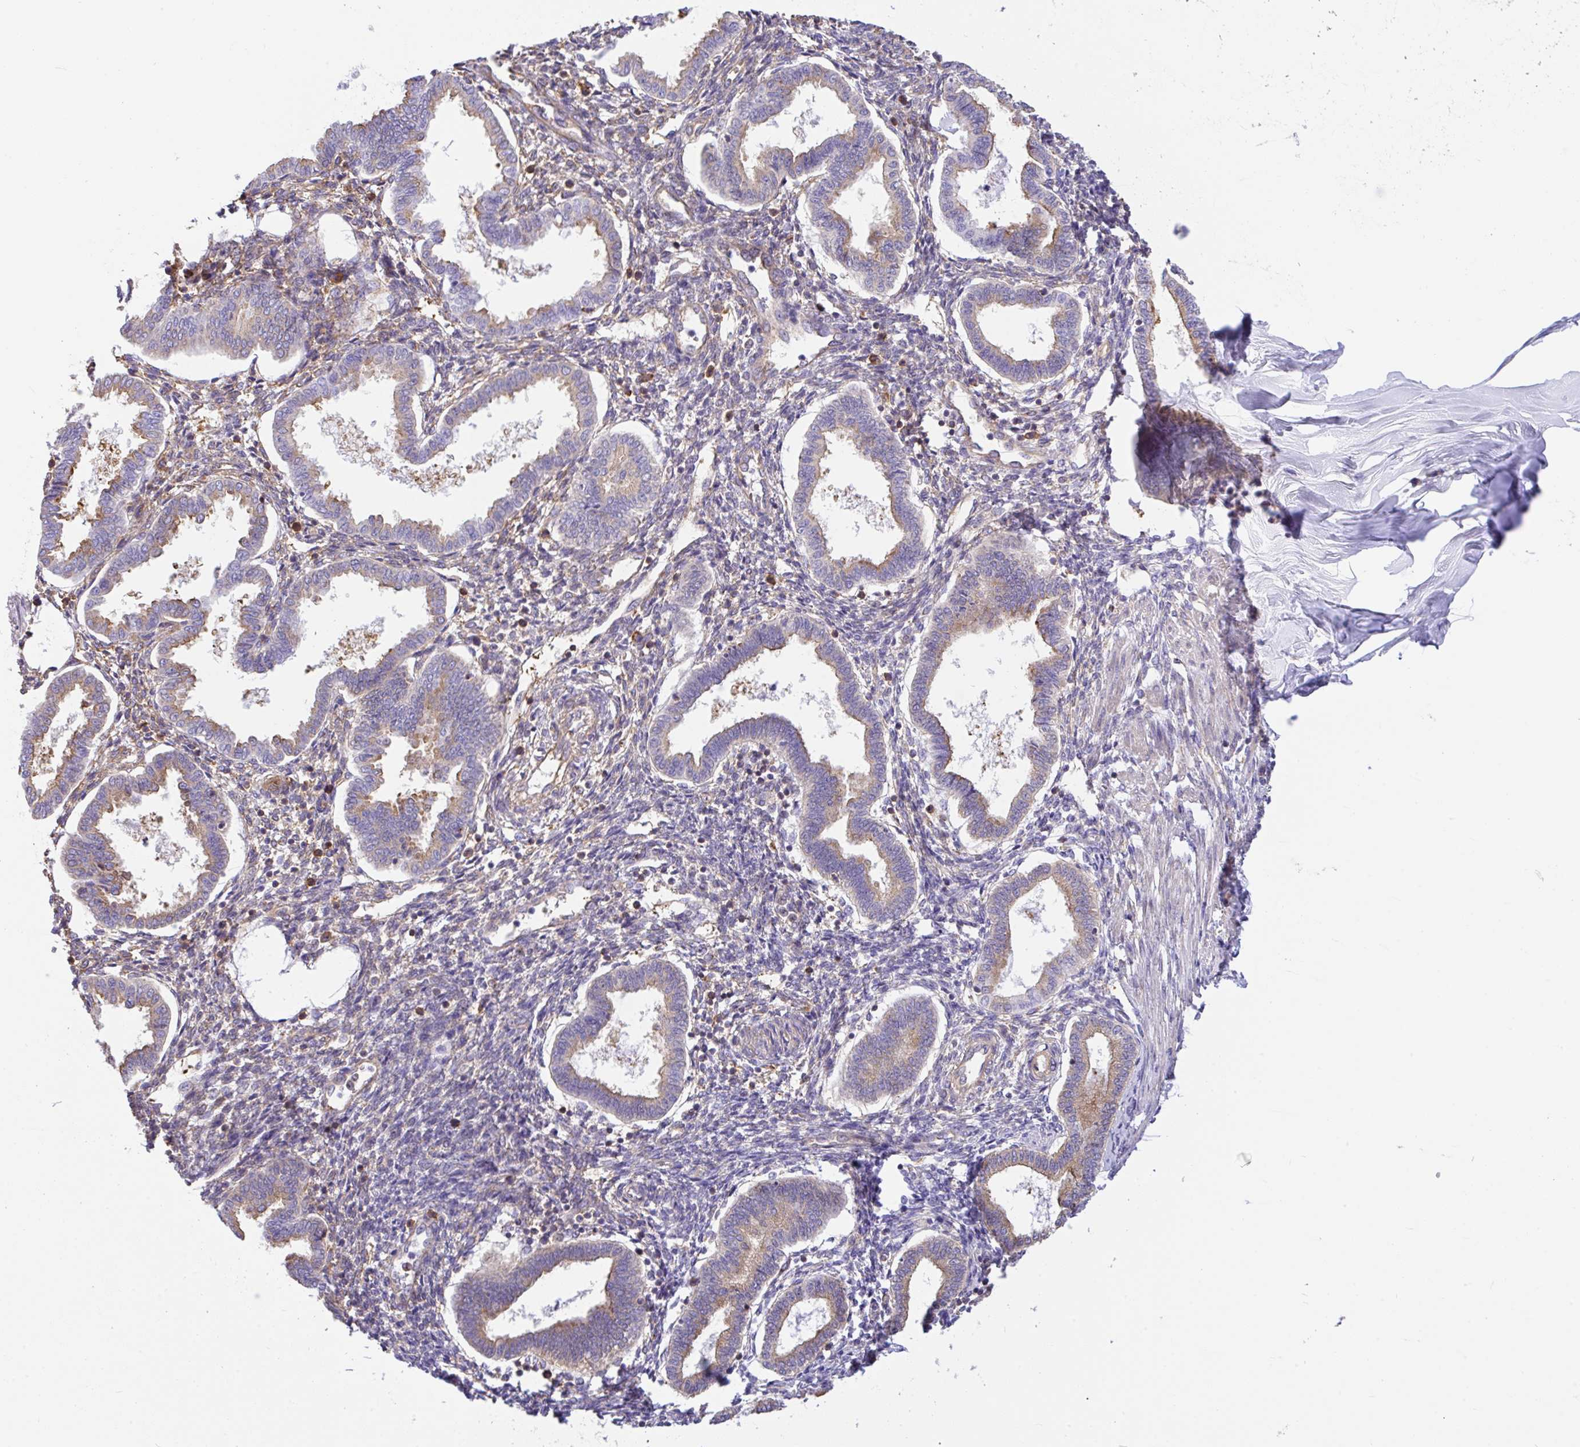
{"staining": {"intensity": "weak", "quantity": "25%-75%", "location": "cytoplasmic/membranous"}, "tissue": "endometrium", "cell_type": "Cells in endometrial stroma", "image_type": "normal", "snomed": [{"axis": "morphology", "description": "Normal tissue, NOS"}, {"axis": "topography", "description": "Endometrium"}], "caption": "Protein expression analysis of benign human endometrium reveals weak cytoplasmic/membranous positivity in about 25%-75% of cells in endometrial stroma. The staining is performed using DAB (3,3'-diaminobenzidine) brown chromogen to label protein expression. The nuclei are counter-stained blue using hematoxylin.", "gene": "GFPT2", "patient": {"sex": "female", "age": 24}}